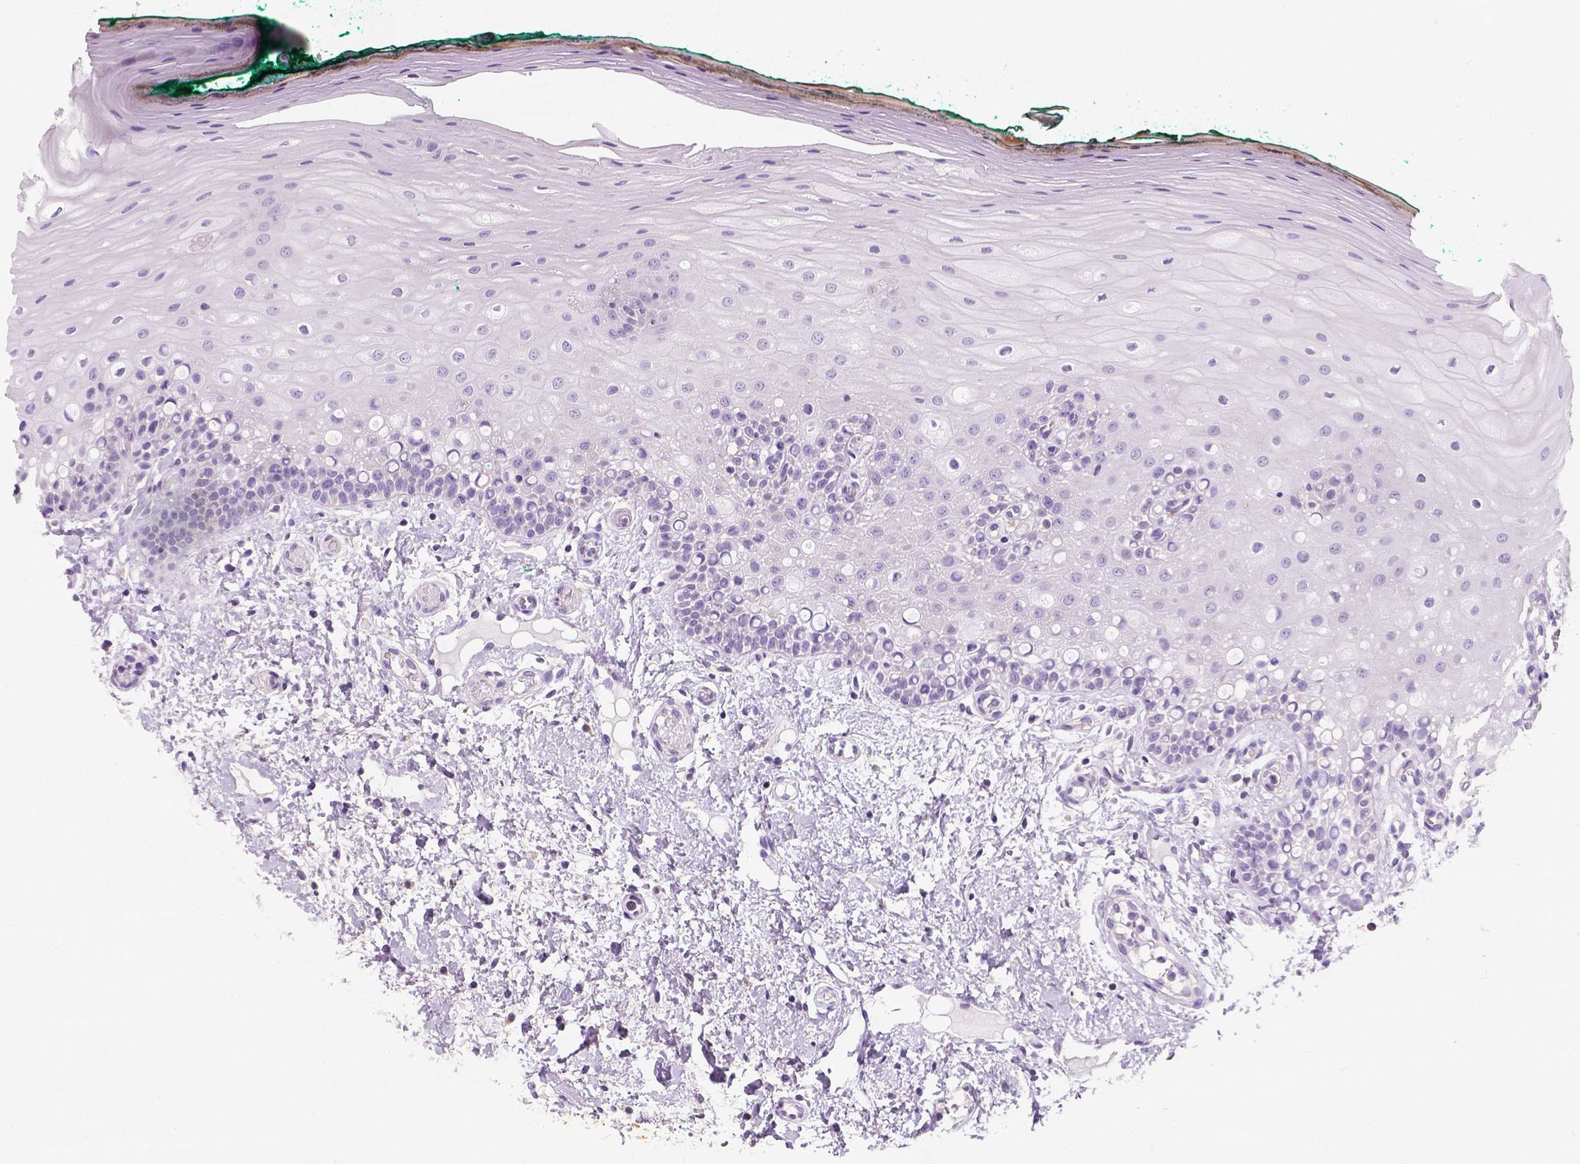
{"staining": {"intensity": "negative", "quantity": "none", "location": "none"}, "tissue": "oral mucosa", "cell_type": "Squamous epithelial cells", "image_type": "normal", "snomed": [{"axis": "morphology", "description": "Normal tissue, NOS"}, {"axis": "topography", "description": "Oral tissue"}], "caption": "Immunohistochemical staining of normal oral mucosa demonstrates no significant staining in squamous epithelial cells.", "gene": "CHODL", "patient": {"sex": "female", "age": 83}}